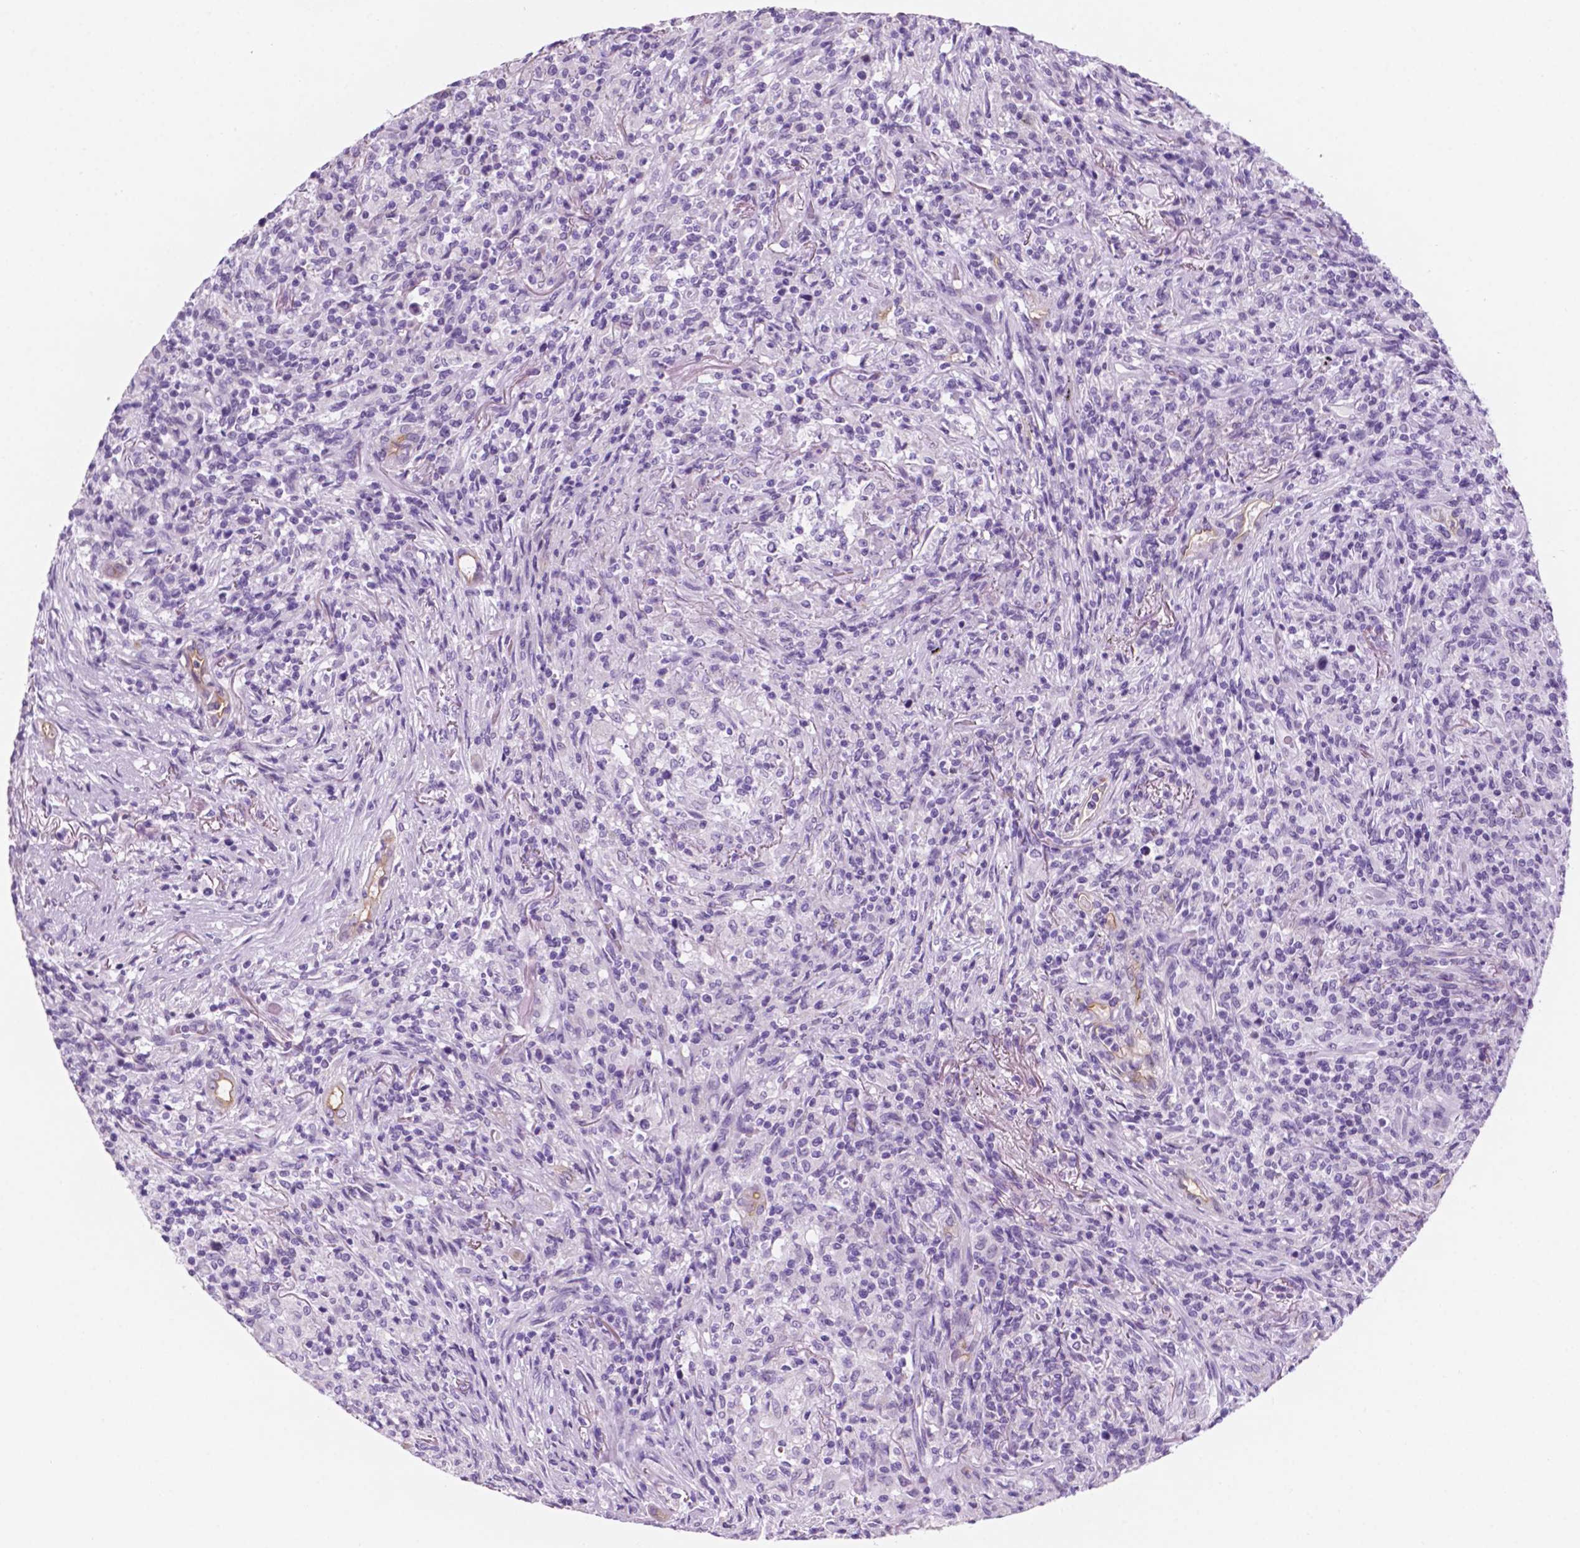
{"staining": {"intensity": "negative", "quantity": "none", "location": "none"}, "tissue": "lymphoma", "cell_type": "Tumor cells", "image_type": "cancer", "snomed": [{"axis": "morphology", "description": "Malignant lymphoma, non-Hodgkin's type, High grade"}, {"axis": "topography", "description": "Lung"}], "caption": "DAB immunohistochemical staining of human malignant lymphoma, non-Hodgkin's type (high-grade) demonstrates no significant expression in tumor cells. (DAB immunohistochemistry (IHC) with hematoxylin counter stain).", "gene": "PPL", "patient": {"sex": "male", "age": 79}}